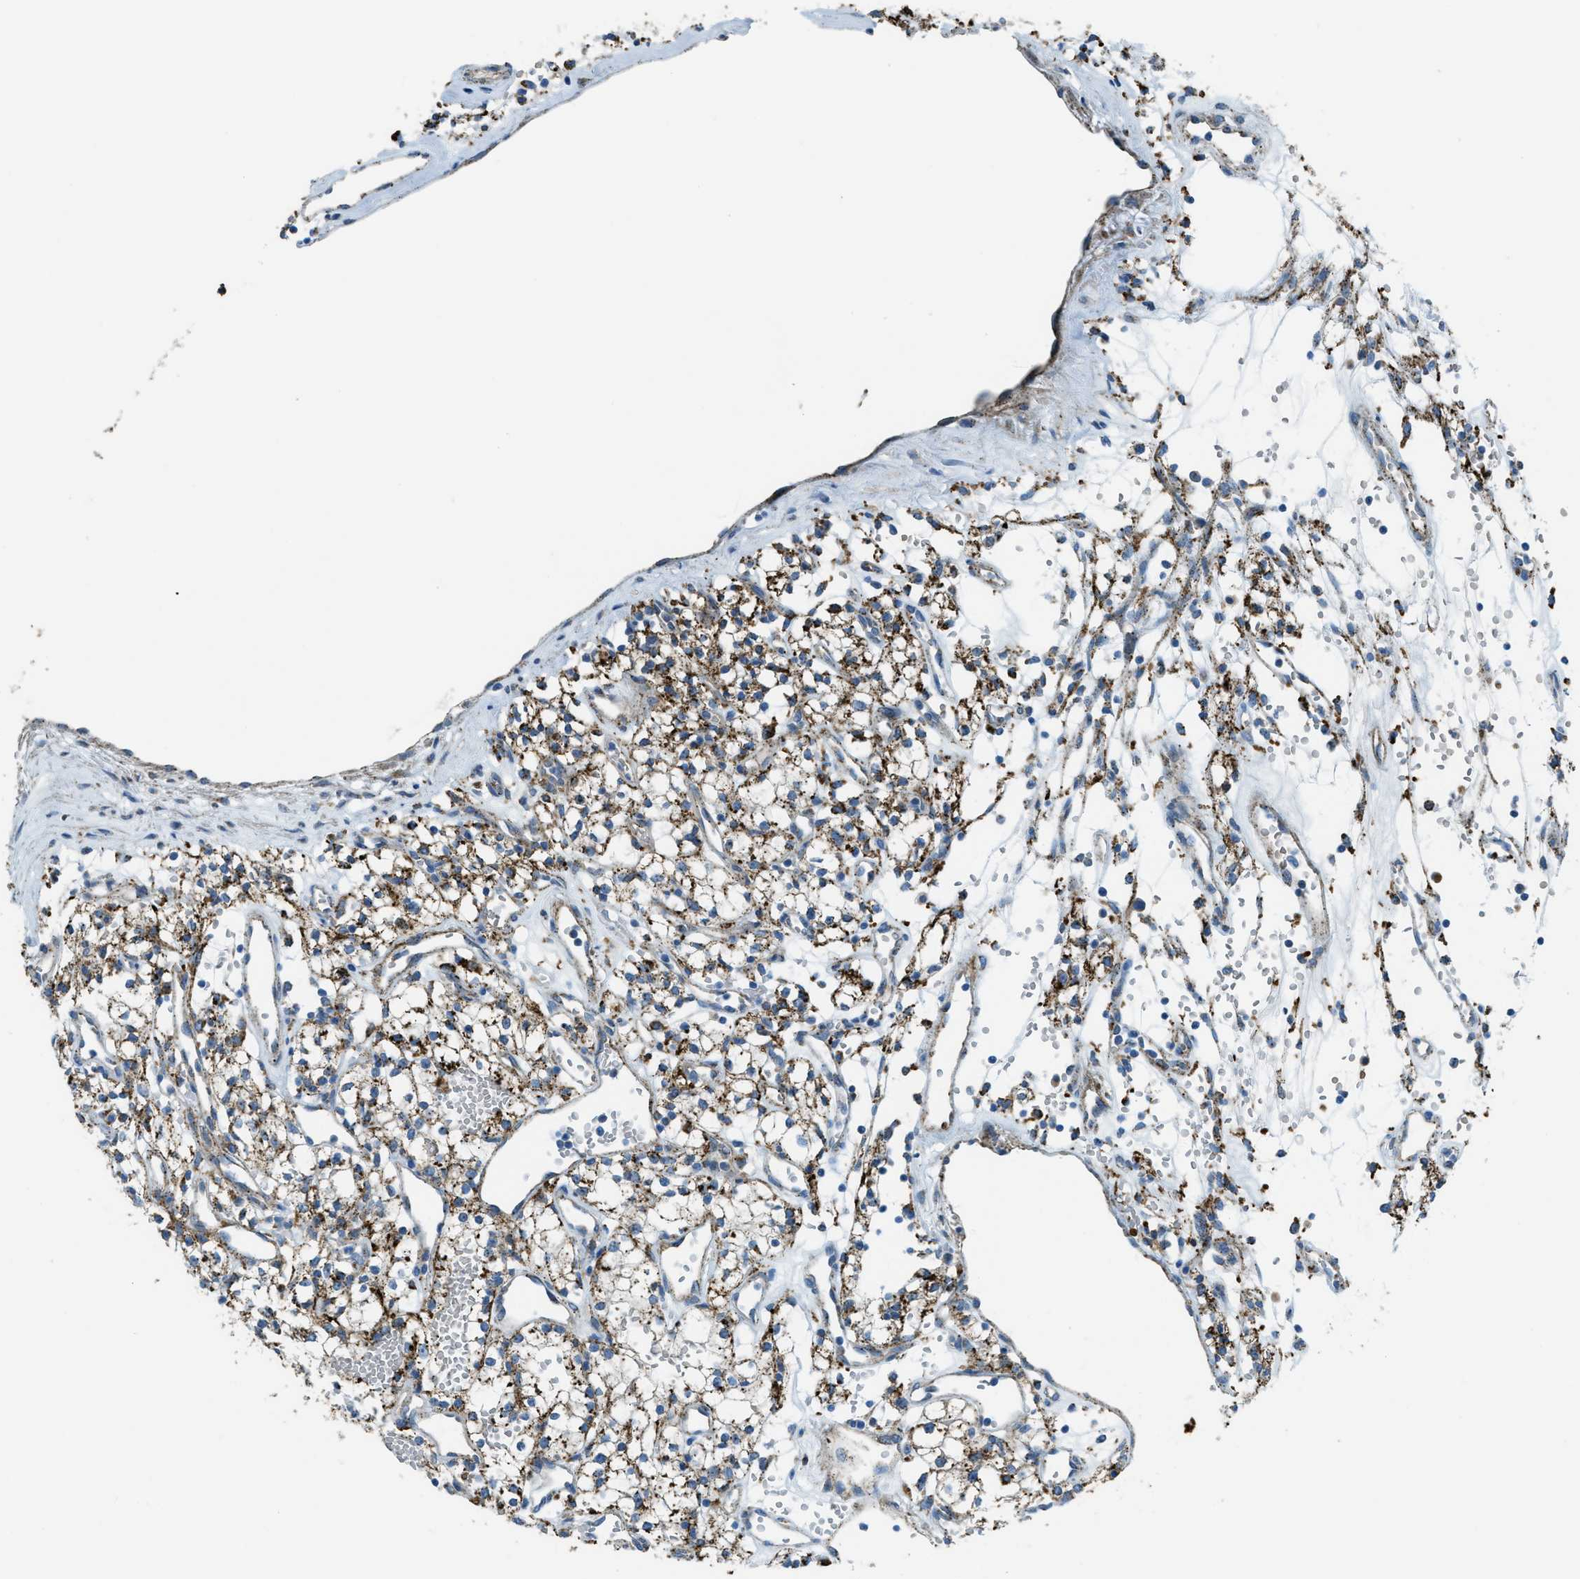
{"staining": {"intensity": "moderate", "quantity": ">75%", "location": "cytoplasmic/membranous"}, "tissue": "renal cancer", "cell_type": "Tumor cells", "image_type": "cancer", "snomed": [{"axis": "morphology", "description": "Adenocarcinoma, NOS"}, {"axis": "topography", "description": "Kidney"}], "caption": "Immunohistochemistry (IHC) staining of renal cancer, which exhibits medium levels of moderate cytoplasmic/membranous expression in about >75% of tumor cells indicating moderate cytoplasmic/membranous protein staining. The staining was performed using DAB (brown) for protein detection and nuclei were counterstained in hematoxylin (blue).", "gene": "SCARB2", "patient": {"sex": "male", "age": 59}}